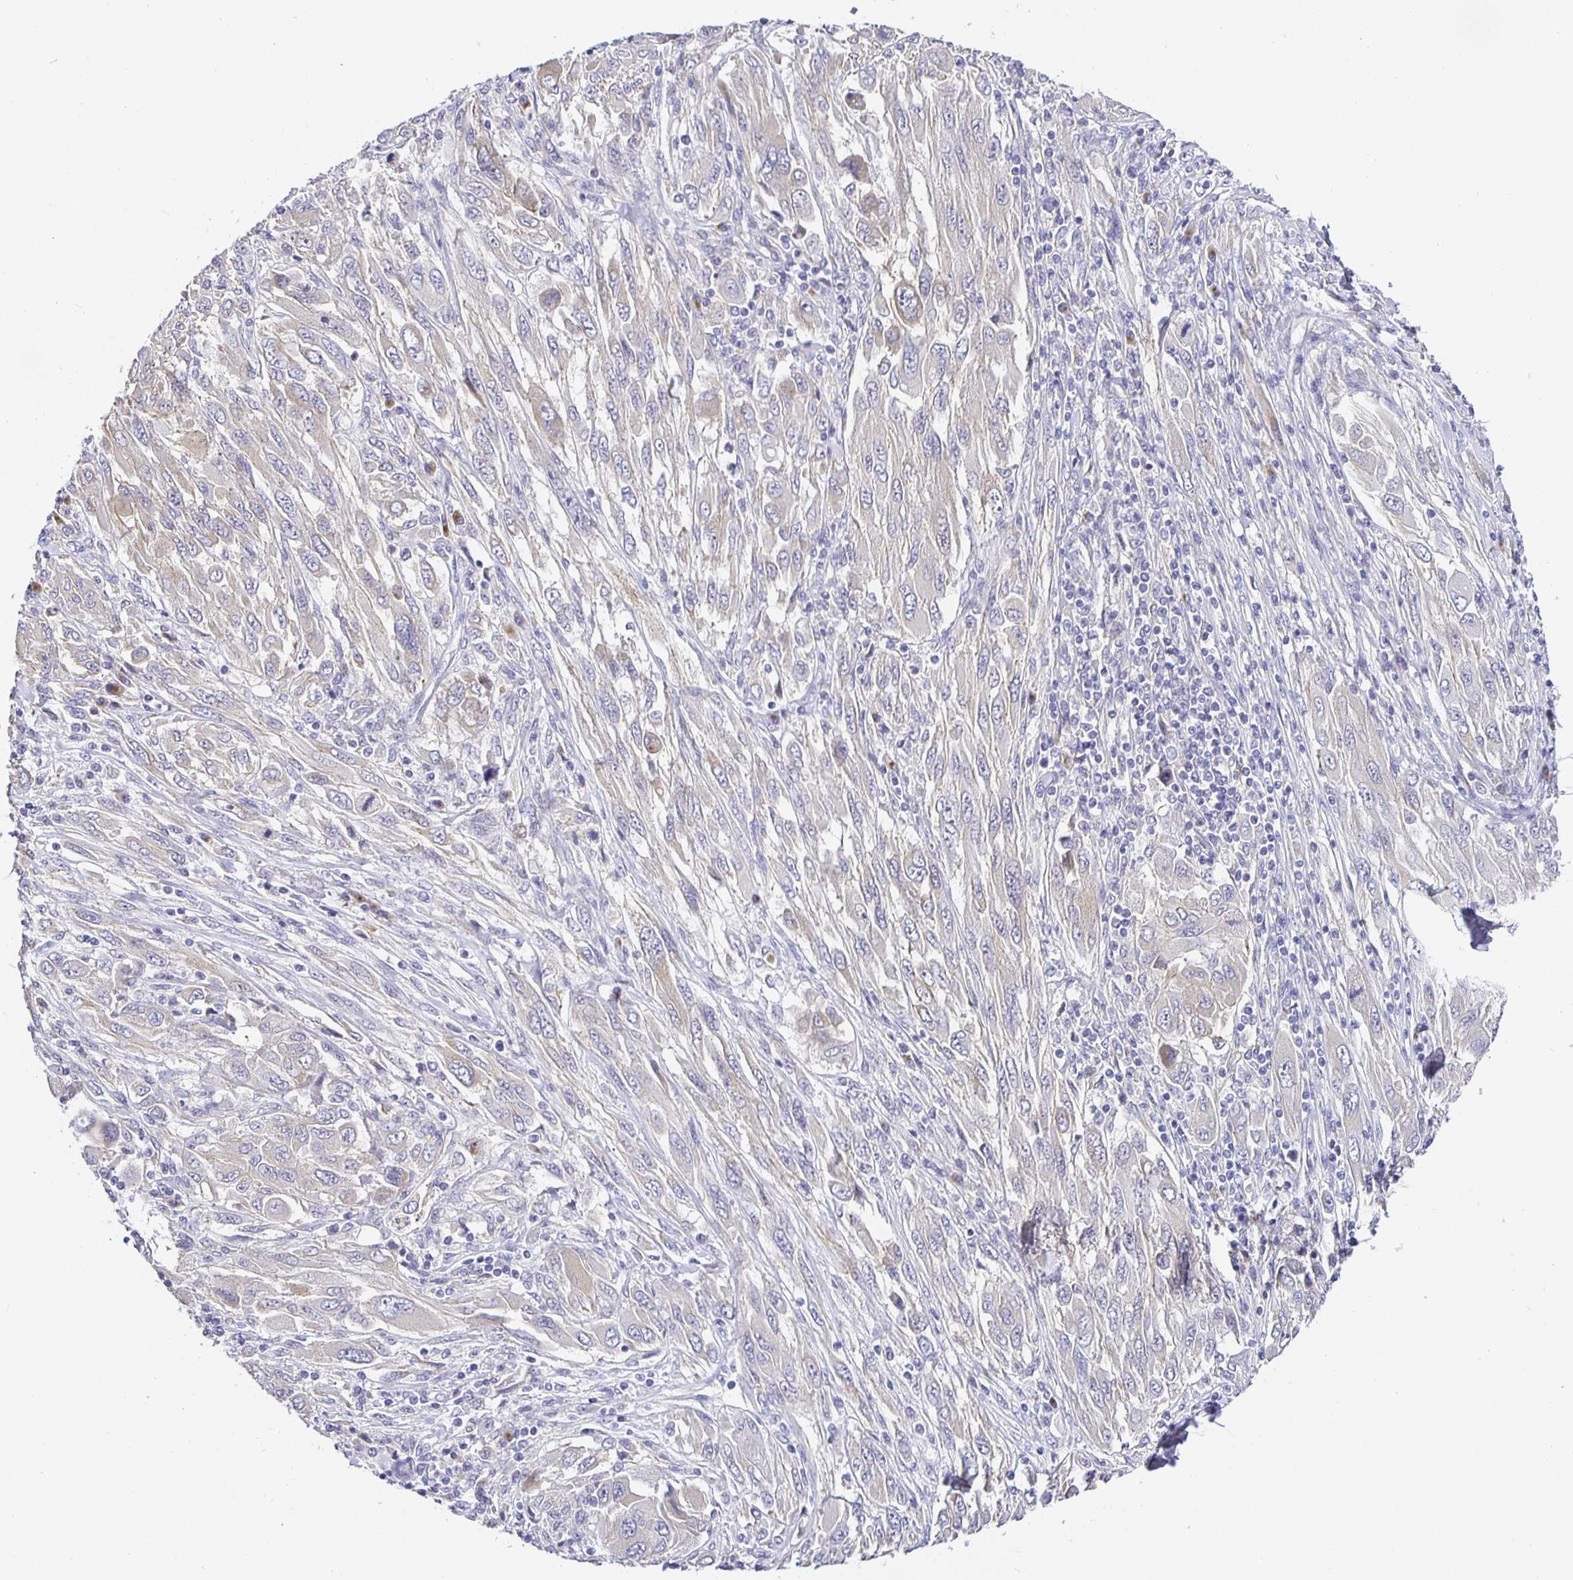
{"staining": {"intensity": "negative", "quantity": "none", "location": "none"}, "tissue": "melanoma", "cell_type": "Tumor cells", "image_type": "cancer", "snomed": [{"axis": "morphology", "description": "Malignant melanoma, NOS"}, {"axis": "topography", "description": "Skin"}], "caption": "The image reveals no staining of tumor cells in malignant melanoma.", "gene": "OPALIN", "patient": {"sex": "female", "age": 91}}